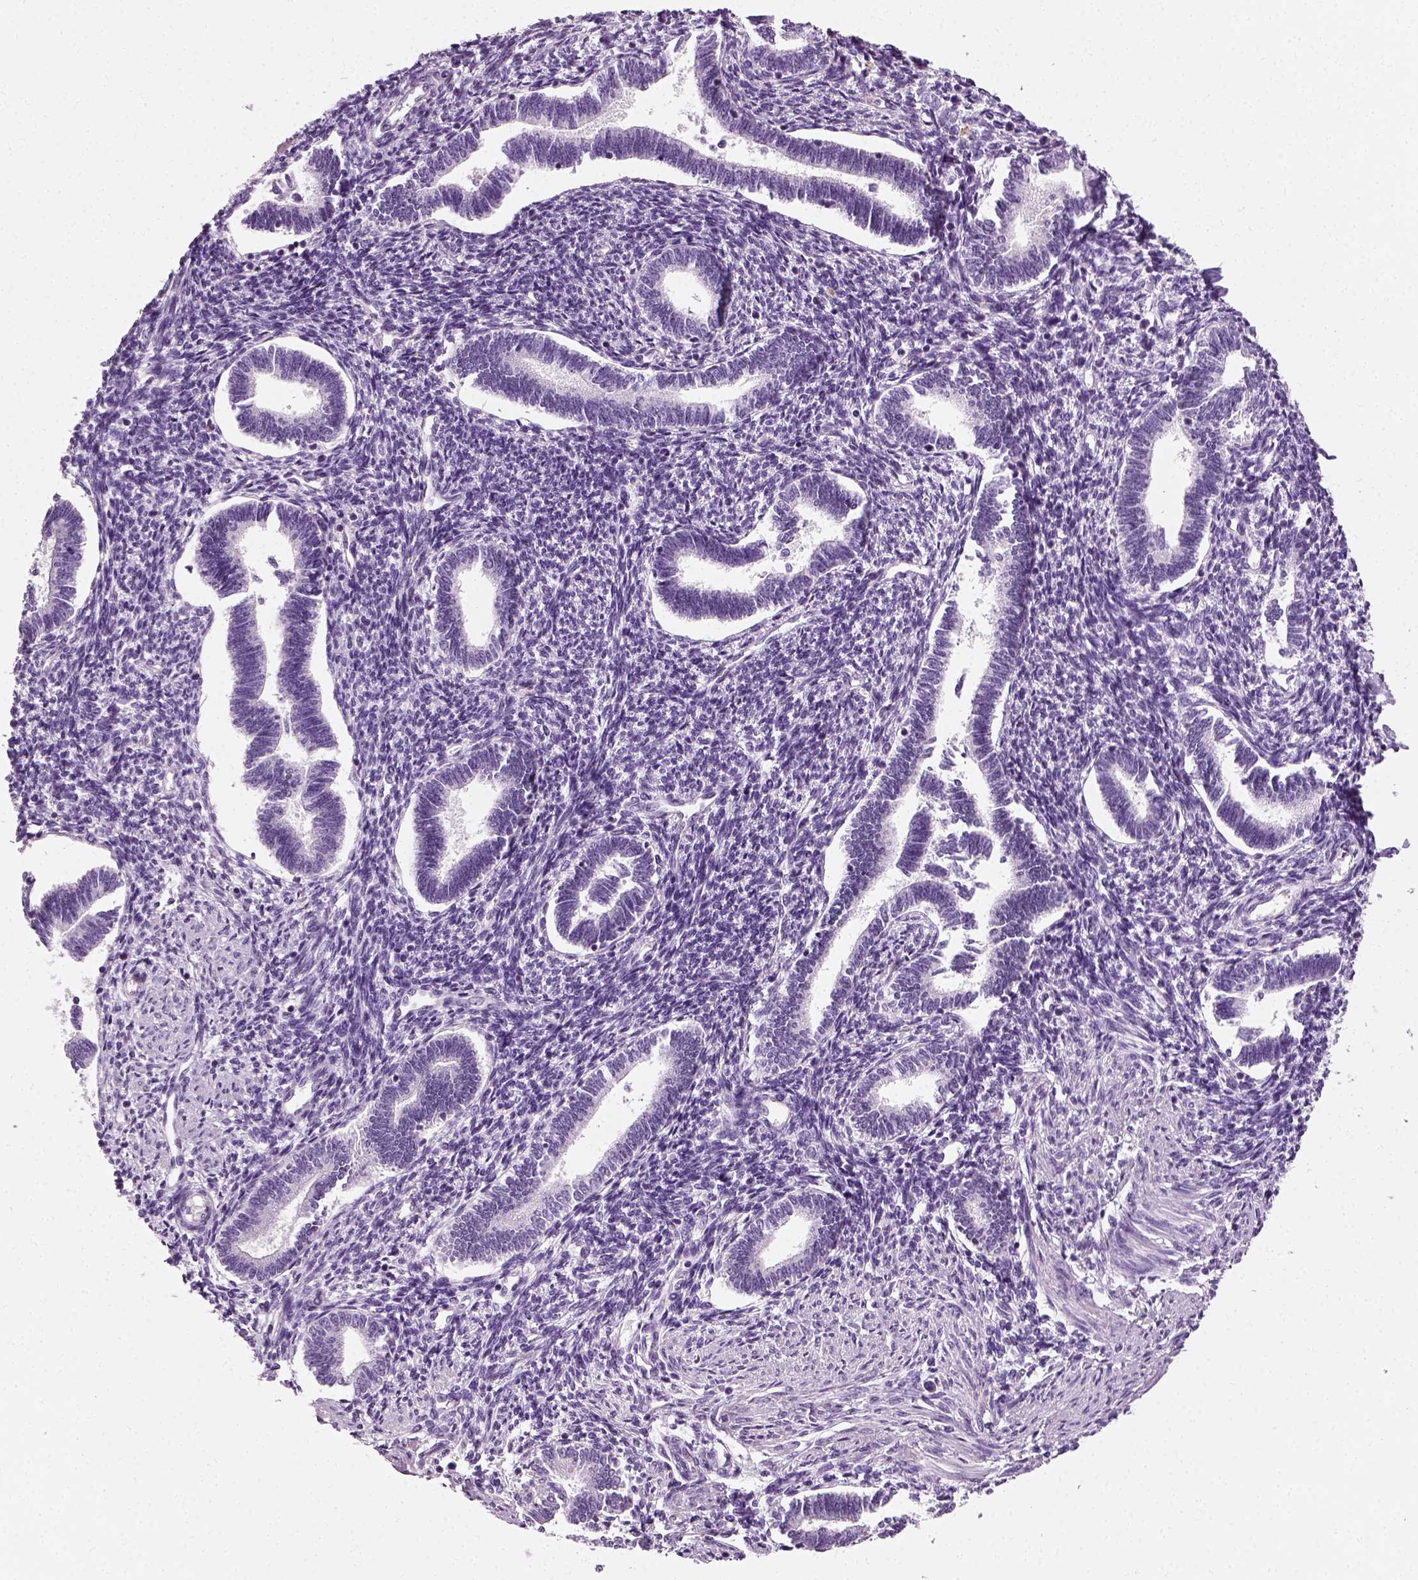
{"staining": {"intensity": "negative", "quantity": "none", "location": "none"}, "tissue": "endometrium", "cell_type": "Cells in endometrial stroma", "image_type": "normal", "snomed": [{"axis": "morphology", "description": "Normal tissue, NOS"}, {"axis": "topography", "description": "Endometrium"}], "caption": "Immunohistochemistry histopathology image of normal endometrium stained for a protein (brown), which shows no expression in cells in endometrial stroma.", "gene": "SPATA31E1", "patient": {"sex": "female", "age": 42}}